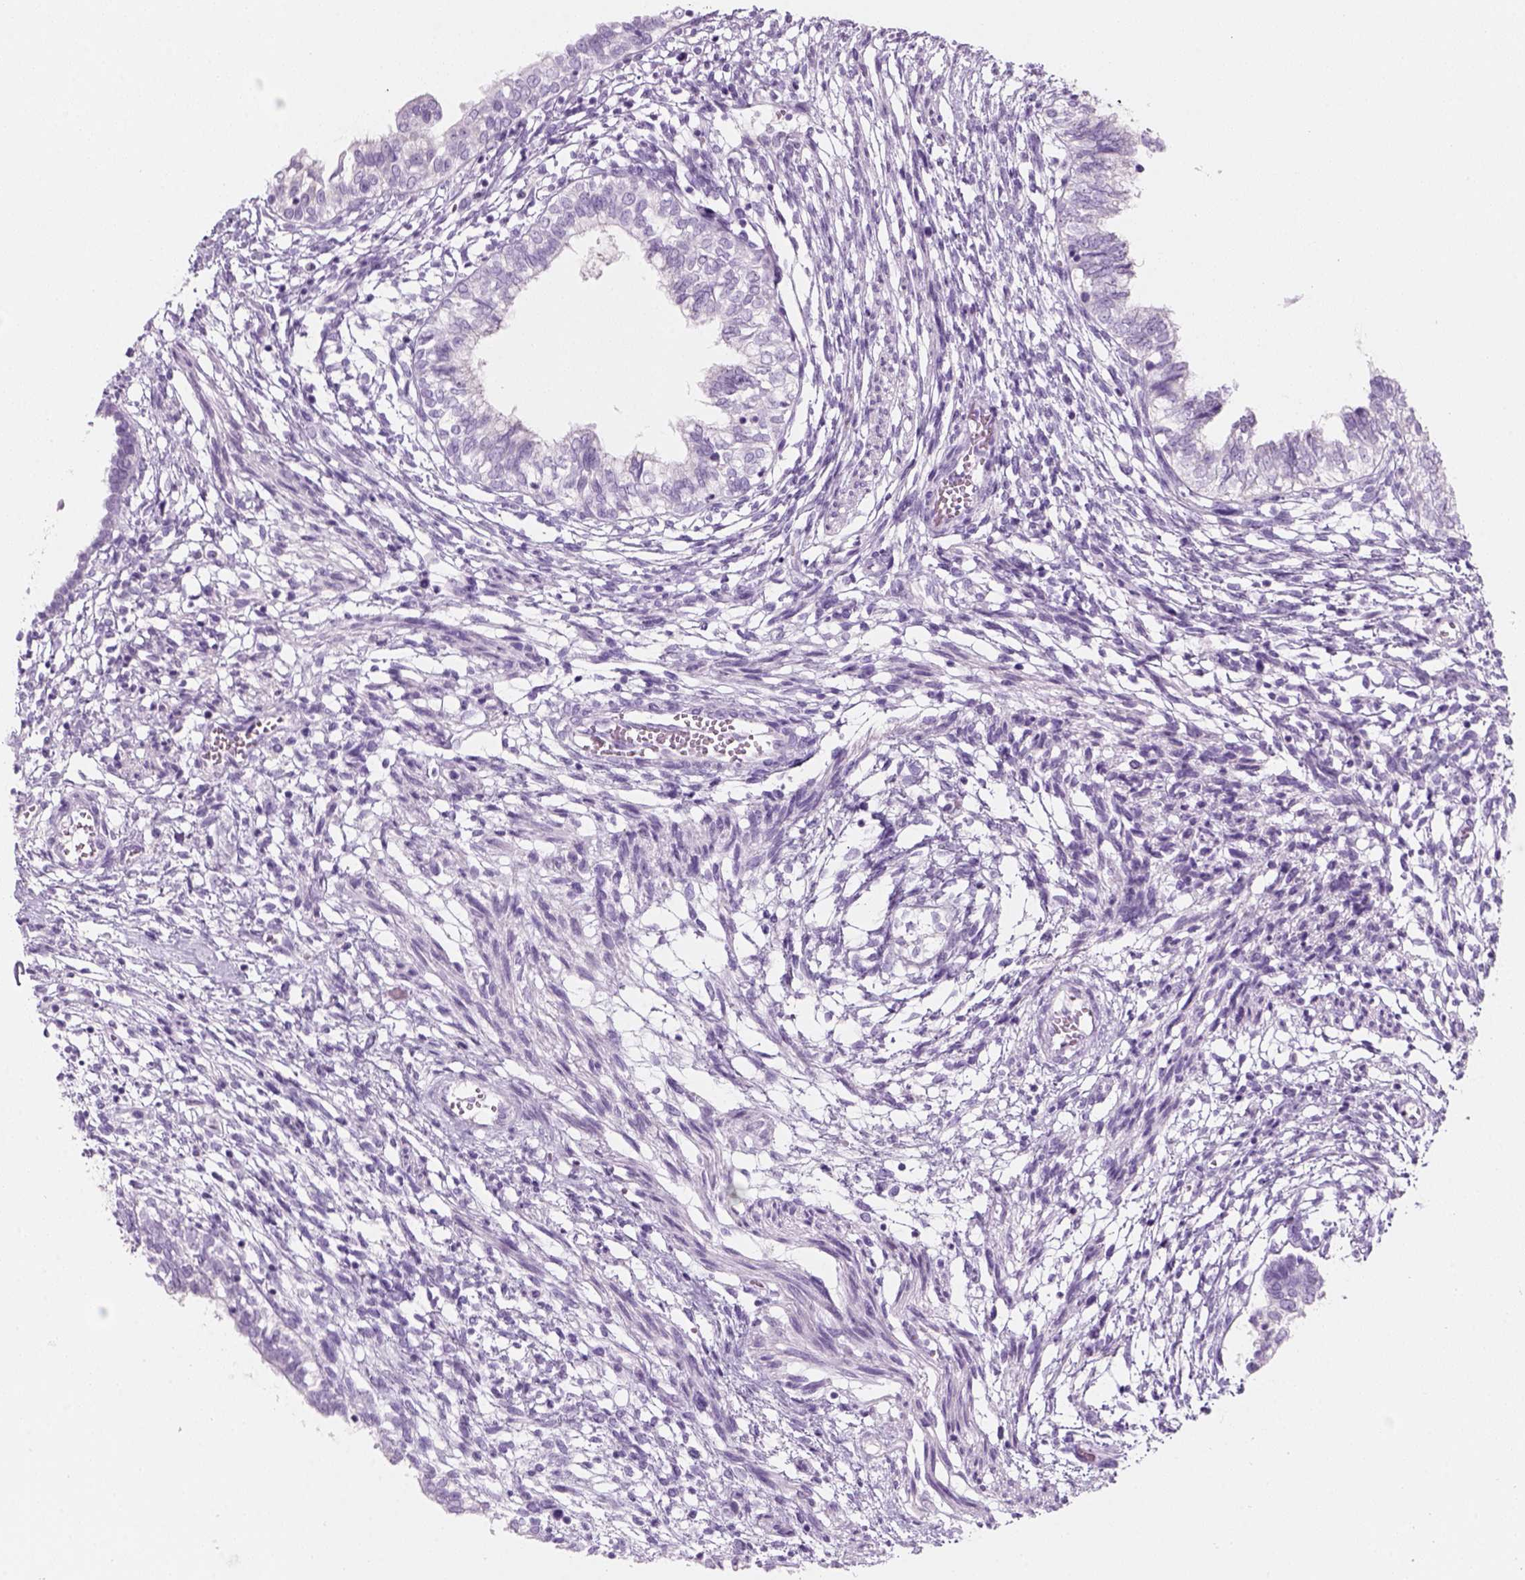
{"staining": {"intensity": "negative", "quantity": "none", "location": "none"}, "tissue": "testis cancer", "cell_type": "Tumor cells", "image_type": "cancer", "snomed": [{"axis": "morphology", "description": "Carcinoma, Embryonal, NOS"}, {"axis": "topography", "description": "Testis"}], "caption": "Immunohistochemistry (IHC) image of neoplastic tissue: testis cancer (embryonal carcinoma) stained with DAB exhibits no significant protein staining in tumor cells. Nuclei are stained in blue.", "gene": "KRTAP11-1", "patient": {"sex": "male", "age": 37}}